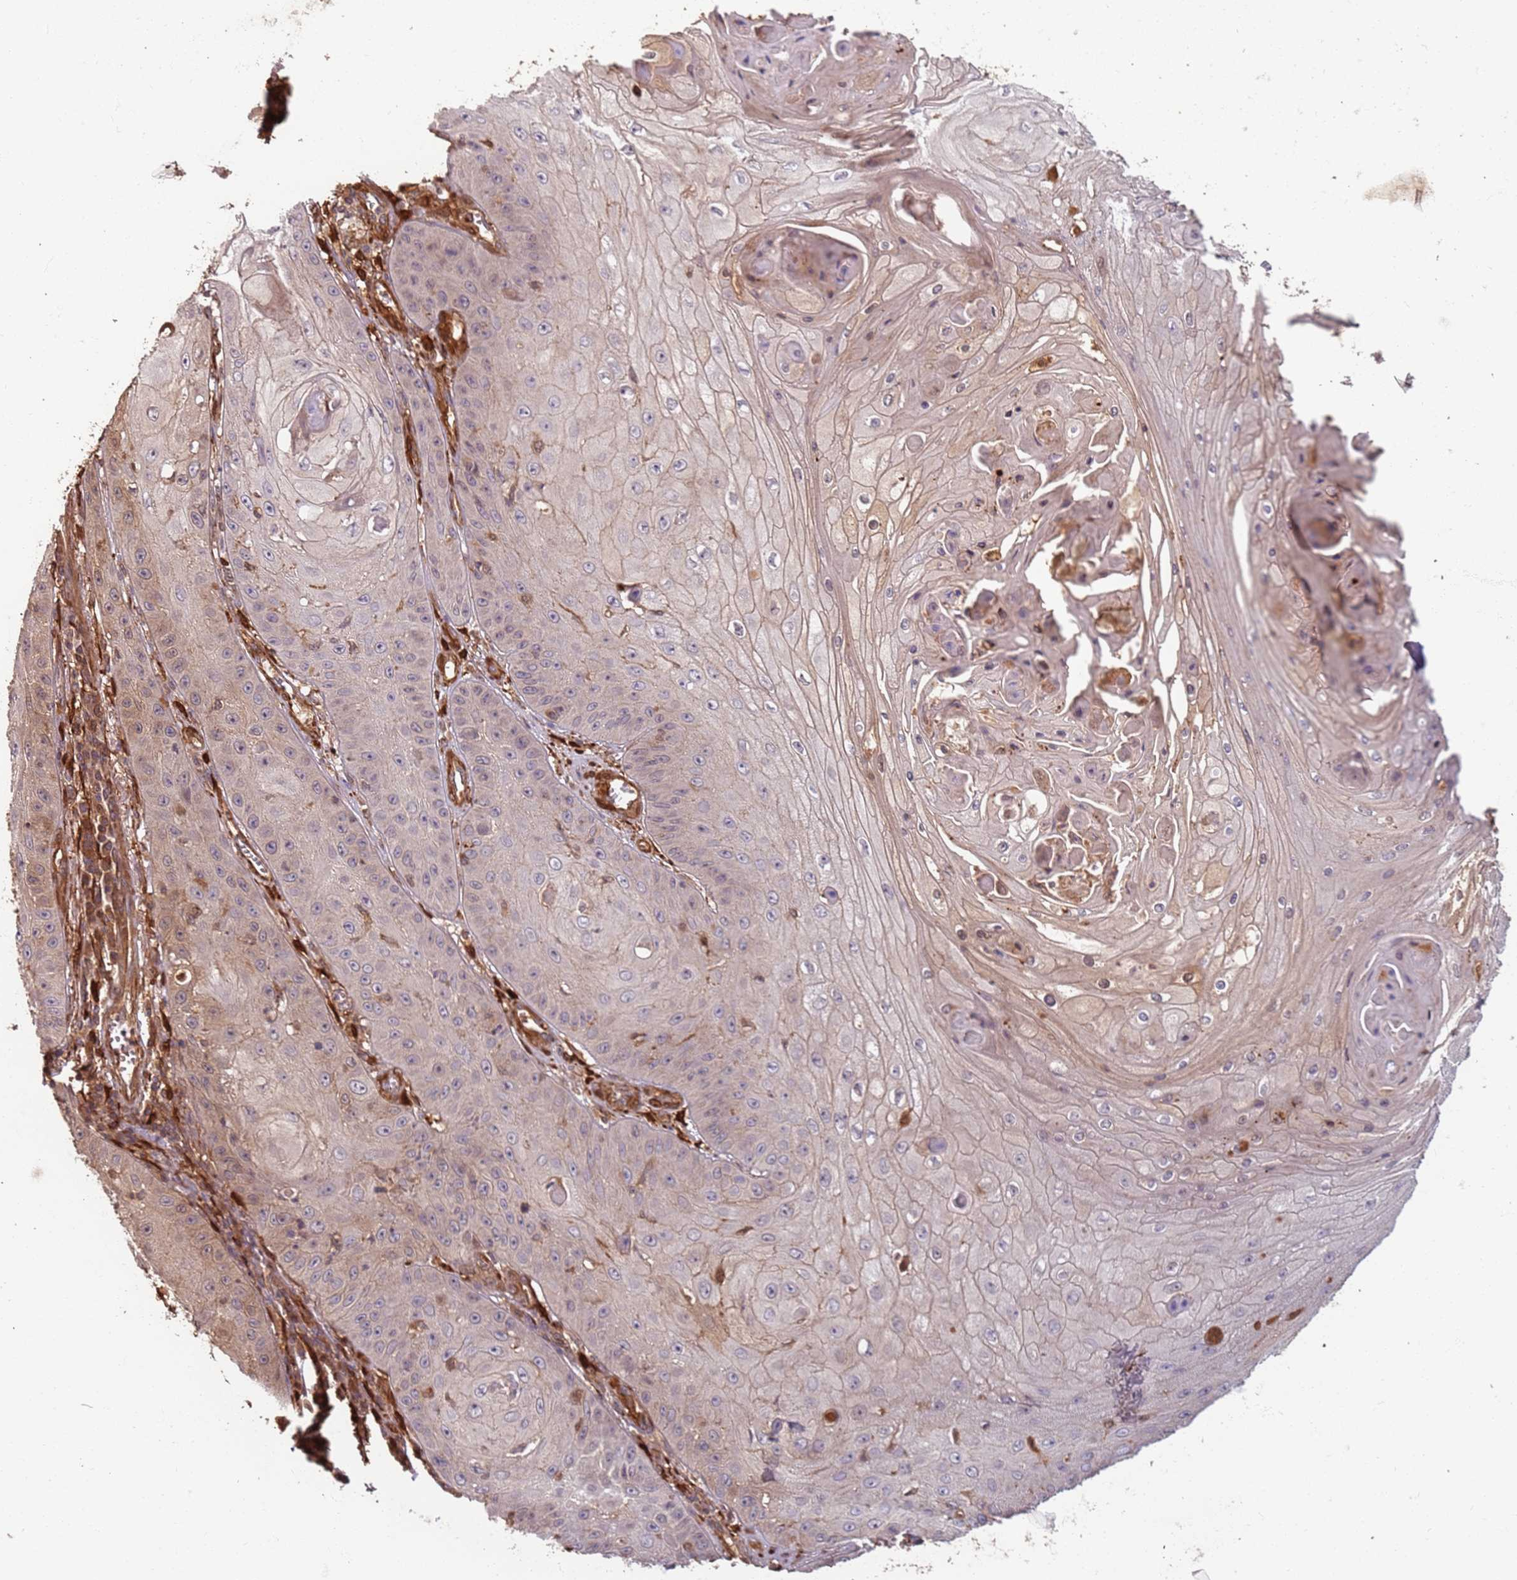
{"staining": {"intensity": "weak", "quantity": "<25%", "location": "cytoplasmic/membranous"}, "tissue": "skin cancer", "cell_type": "Tumor cells", "image_type": "cancer", "snomed": [{"axis": "morphology", "description": "Squamous cell carcinoma, NOS"}, {"axis": "topography", "description": "Skin"}], "caption": "An IHC photomicrograph of skin squamous cell carcinoma is shown. There is no staining in tumor cells of skin squamous cell carcinoma. The staining is performed using DAB brown chromogen with nuclei counter-stained in using hematoxylin.", "gene": "SDCCAG8", "patient": {"sex": "male", "age": 70}}